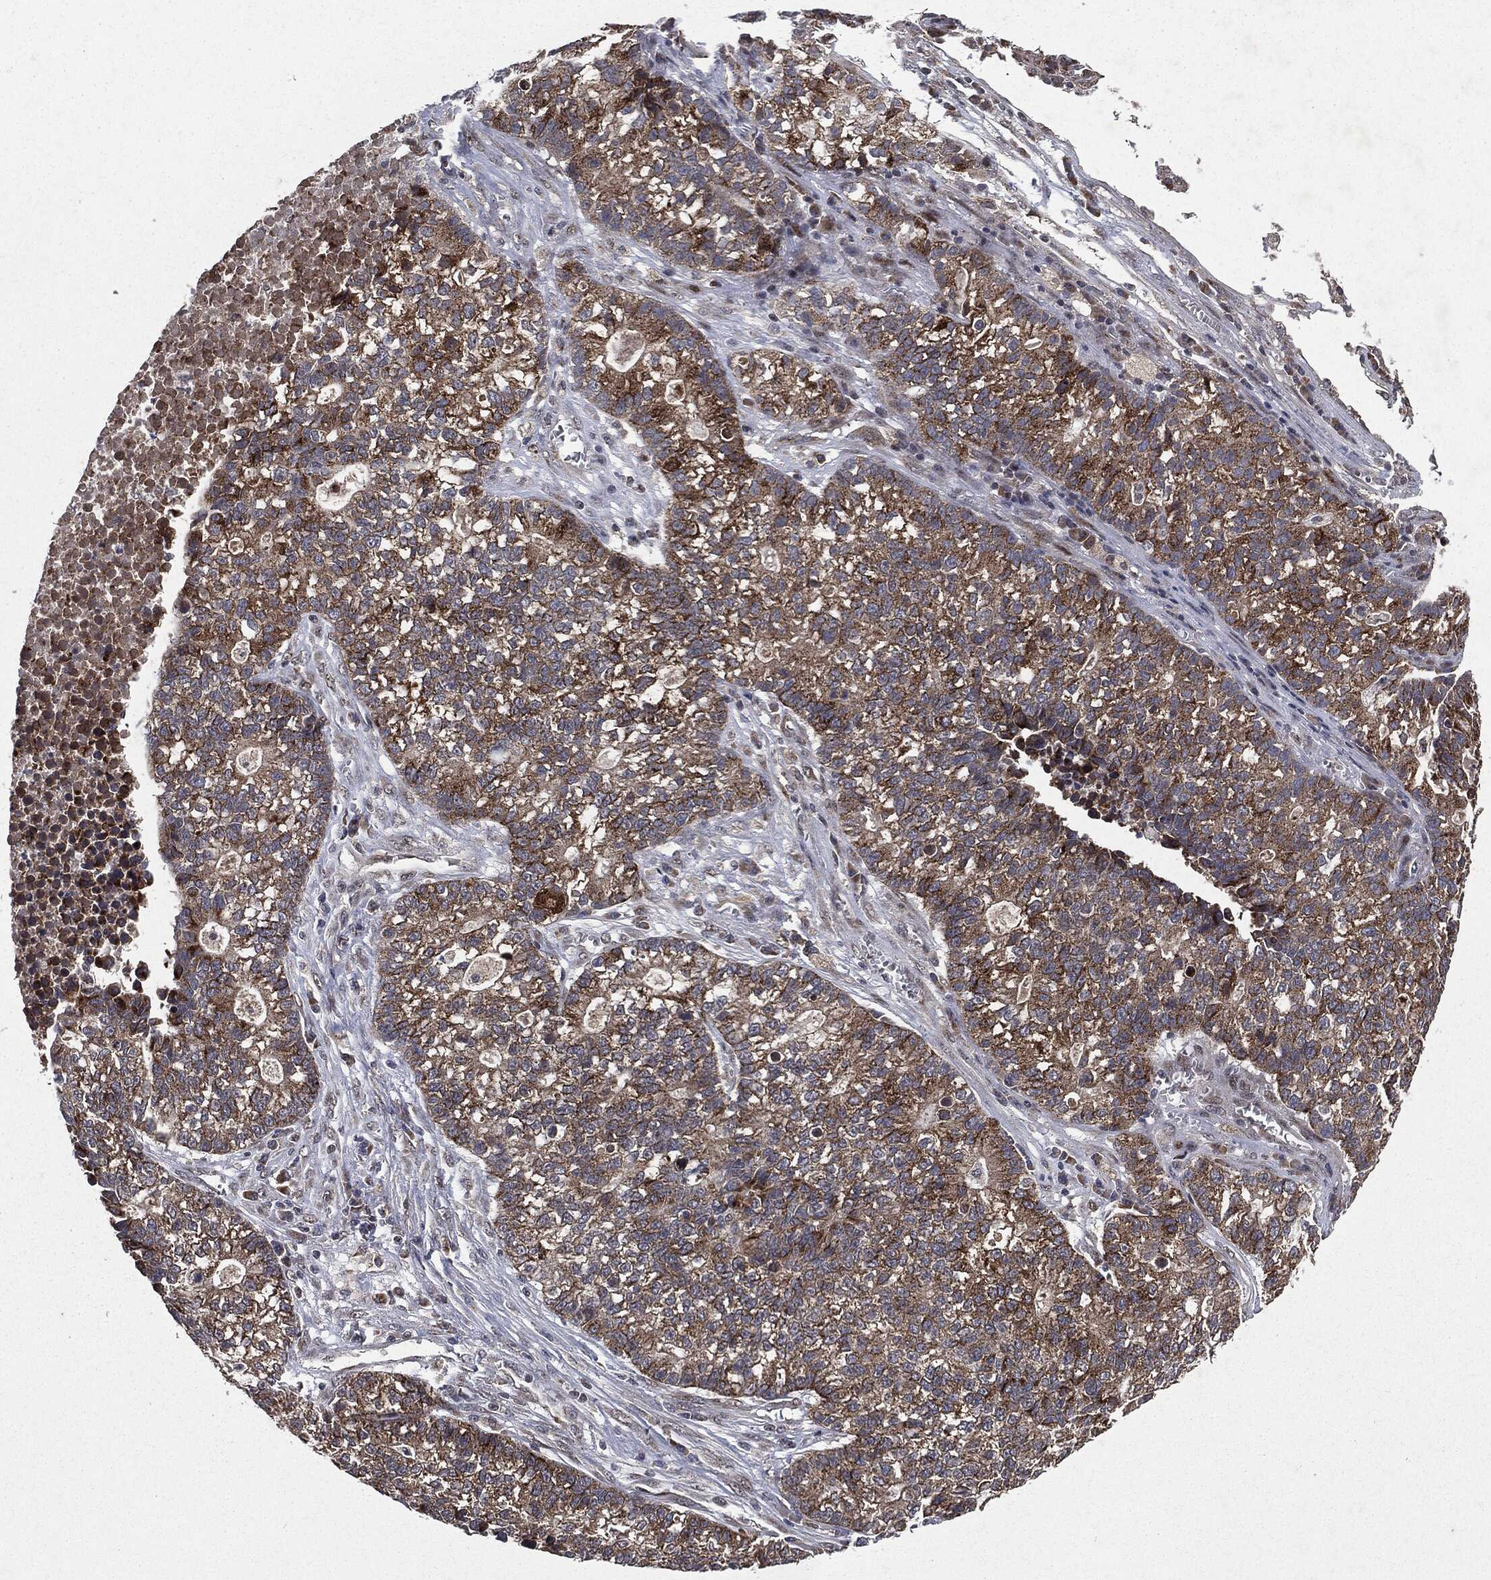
{"staining": {"intensity": "moderate", "quantity": ">75%", "location": "cytoplasmic/membranous"}, "tissue": "lung cancer", "cell_type": "Tumor cells", "image_type": "cancer", "snomed": [{"axis": "morphology", "description": "Adenocarcinoma, NOS"}, {"axis": "topography", "description": "Lung"}], "caption": "DAB immunohistochemical staining of lung adenocarcinoma demonstrates moderate cytoplasmic/membranous protein staining in about >75% of tumor cells.", "gene": "PLPPR2", "patient": {"sex": "male", "age": 57}}